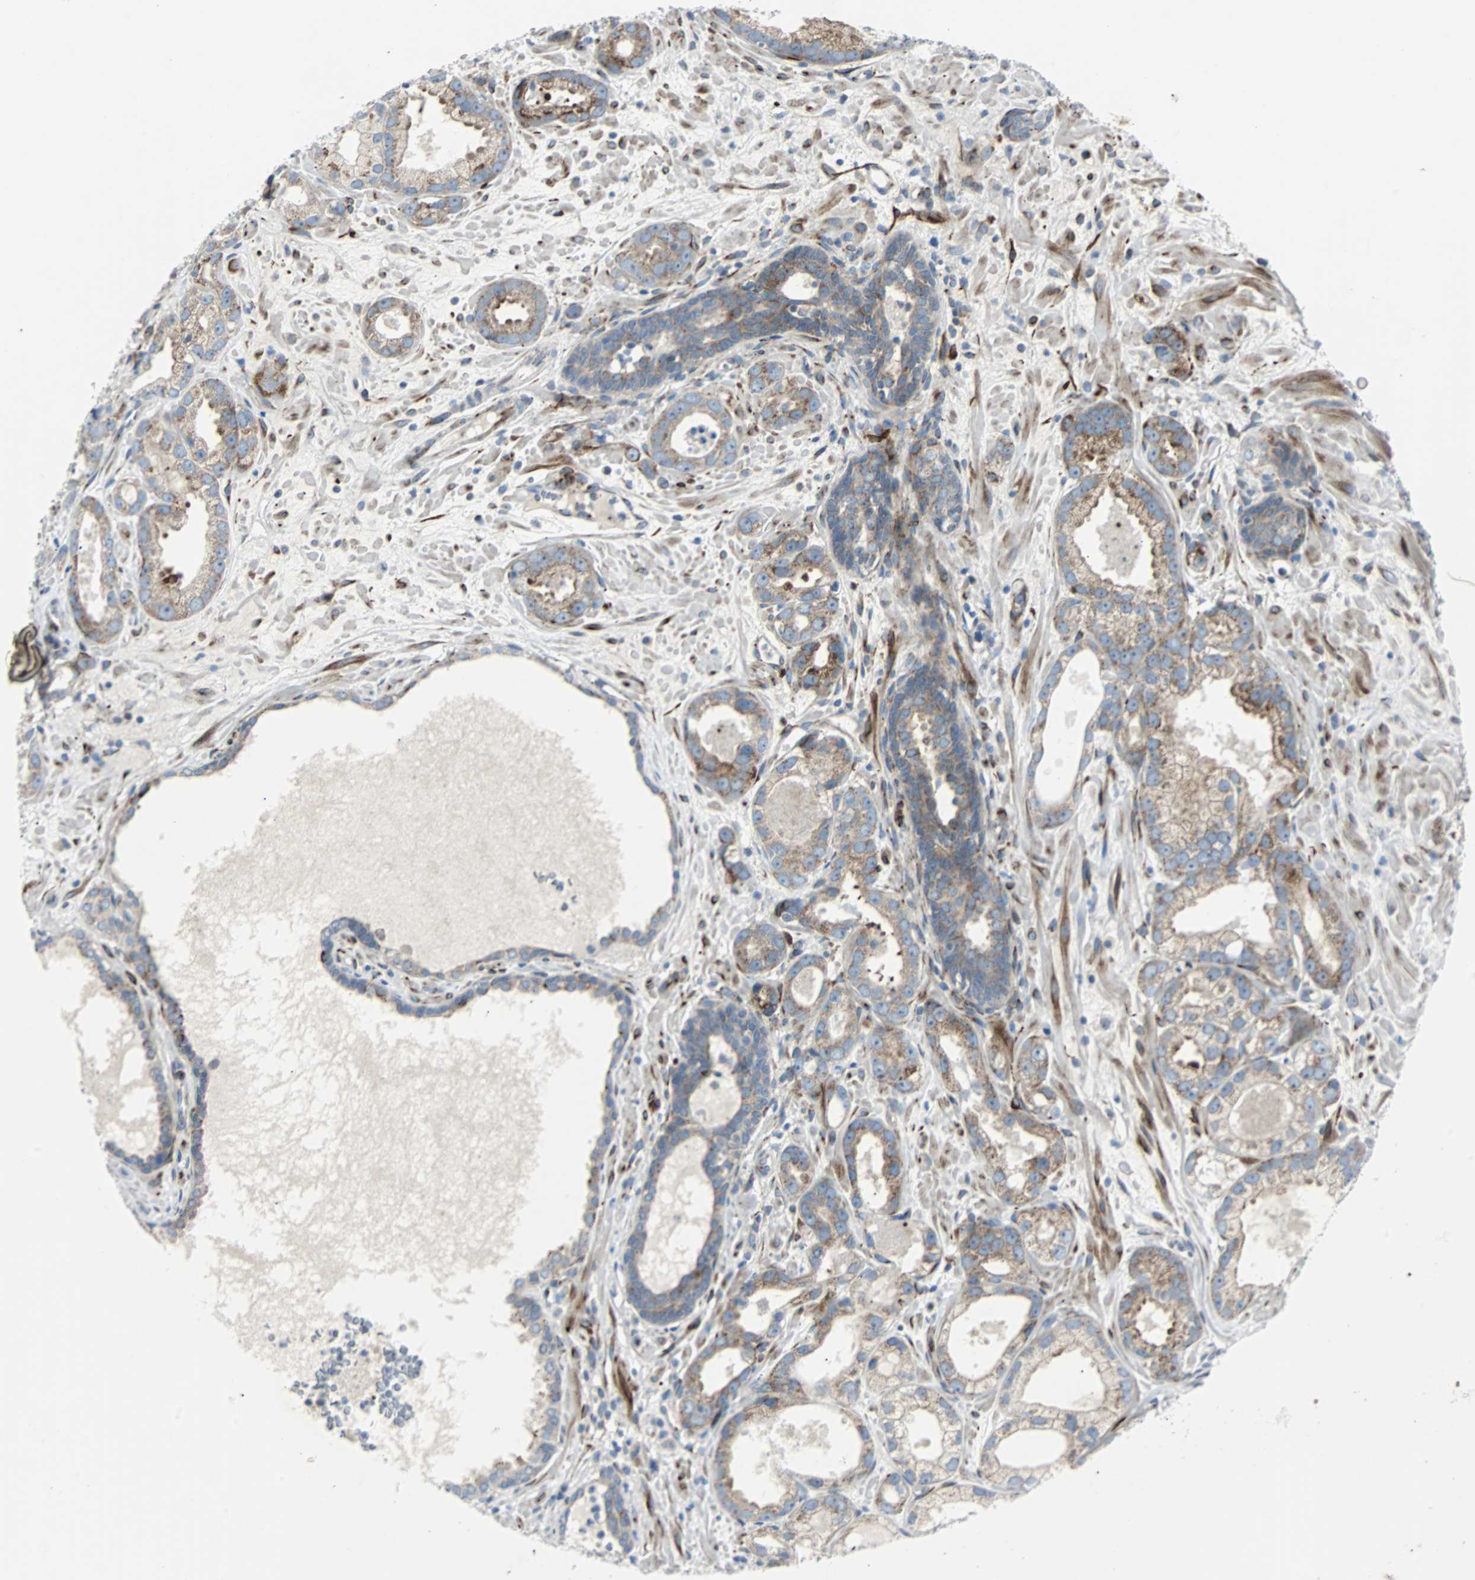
{"staining": {"intensity": "weak", "quantity": ">75%", "location": "cytoplasmic/membranous"}, "tissue": "prostate cancer", "cell_type": "Tumor cells", "image_type": "cancer", "snomed": [{"axis": "morphology", "description": "Adenocarcinoma, Low grade"}, {"axis": "topography", "description": "Prostate"}], "caption": "Weak cytoplasmic/membranous positivity is identified in about >75% of tumor cells in prostate adenocarcinoma (low-grade). (DAB (3,3'-diaminobenzidine) IHC with brightfield microscopy, high magnification).", "gene": "BBC3", "patient": {"sex": "male", "age": 57}}